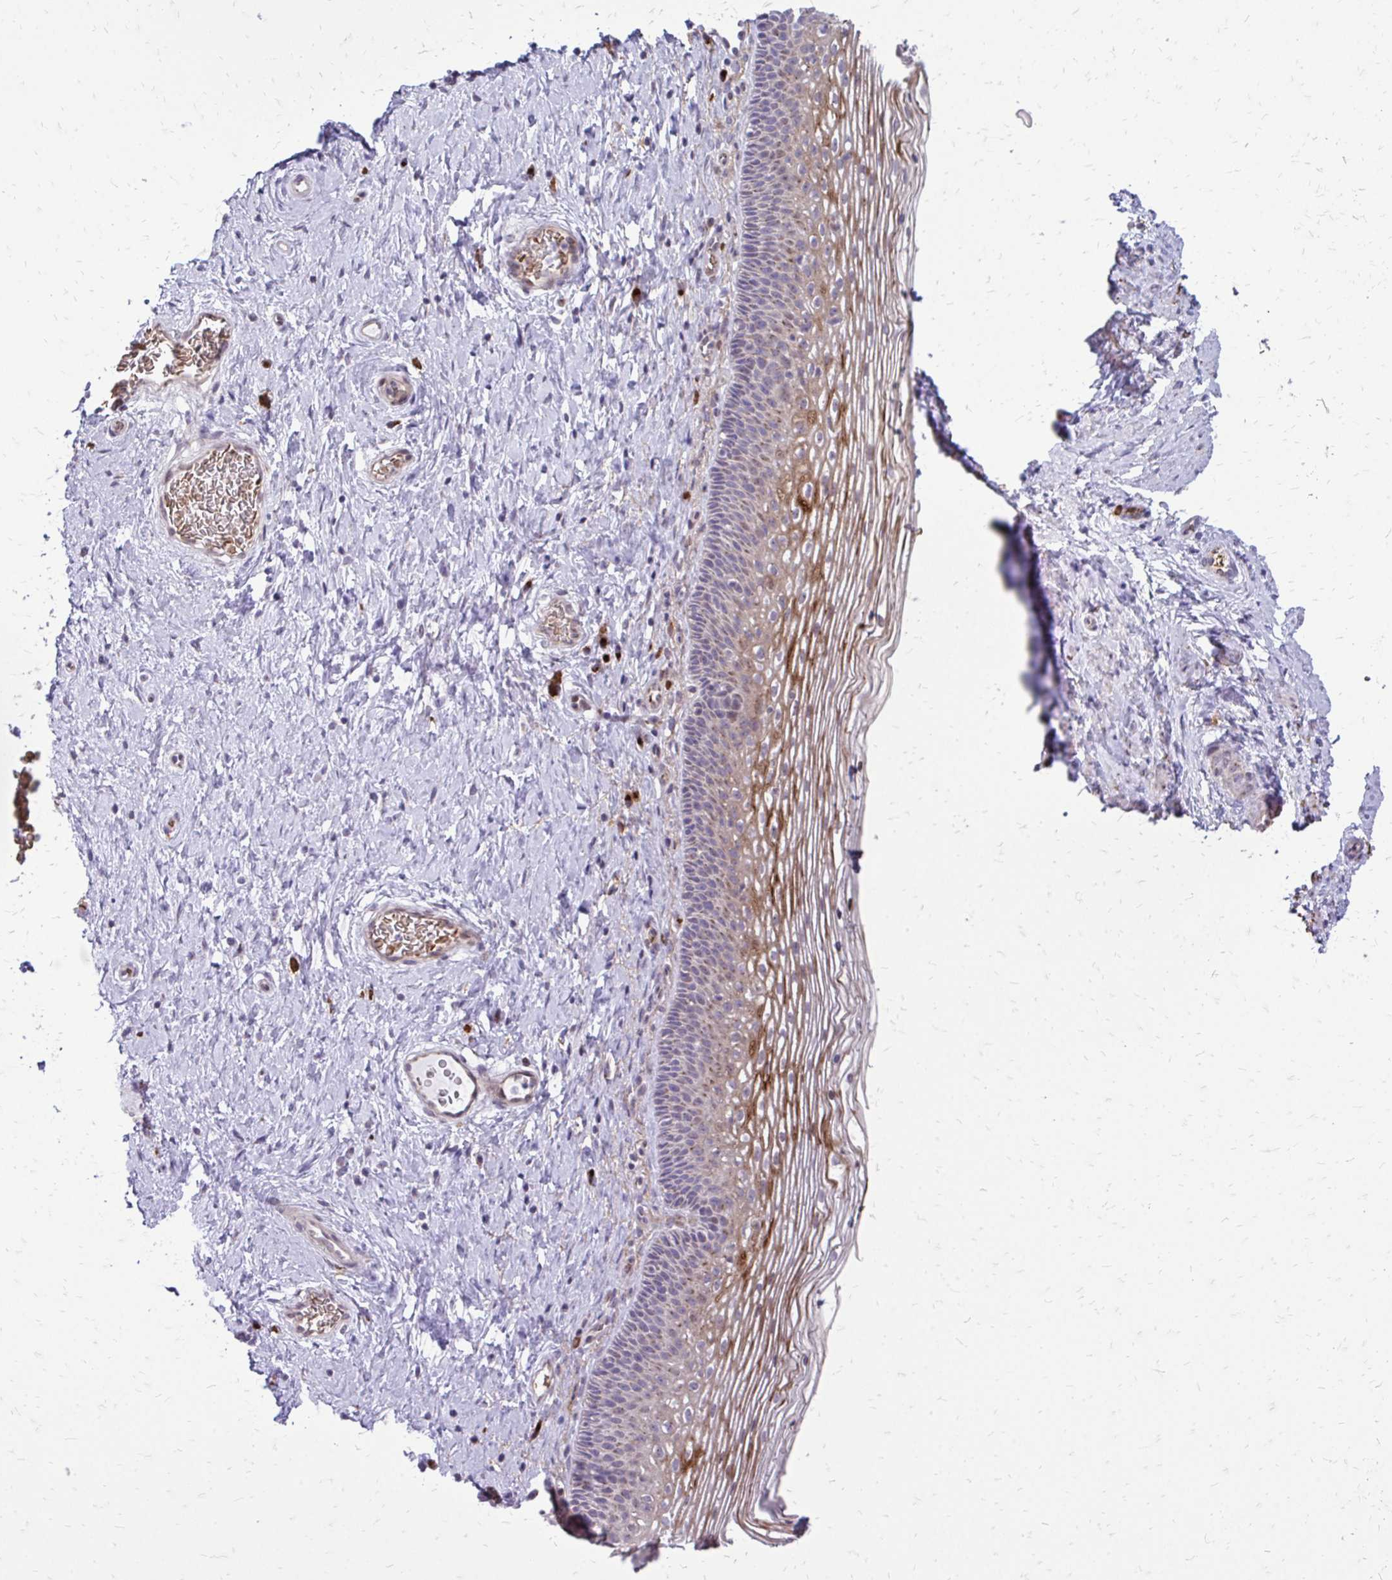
{"staining": {"intensity": "weak", "quantity": "<25%", "location": "cytoplasmic/membranous"}, "tissue": "cervix", "cell_type": "Glandular cells", "image_type": "normal", "snomed": [{"axis": "morphology", "description": "Normal tissue, NOS"}, {"axis": "topography", "description": "Cervix"}], "caption": "Glandular cells show no significant protein expression in benign cervix. (DAB immunohistochemistry, high magnification).", "gene": "FUNDC2", "patient": {"sex": "female", "age": 34}}